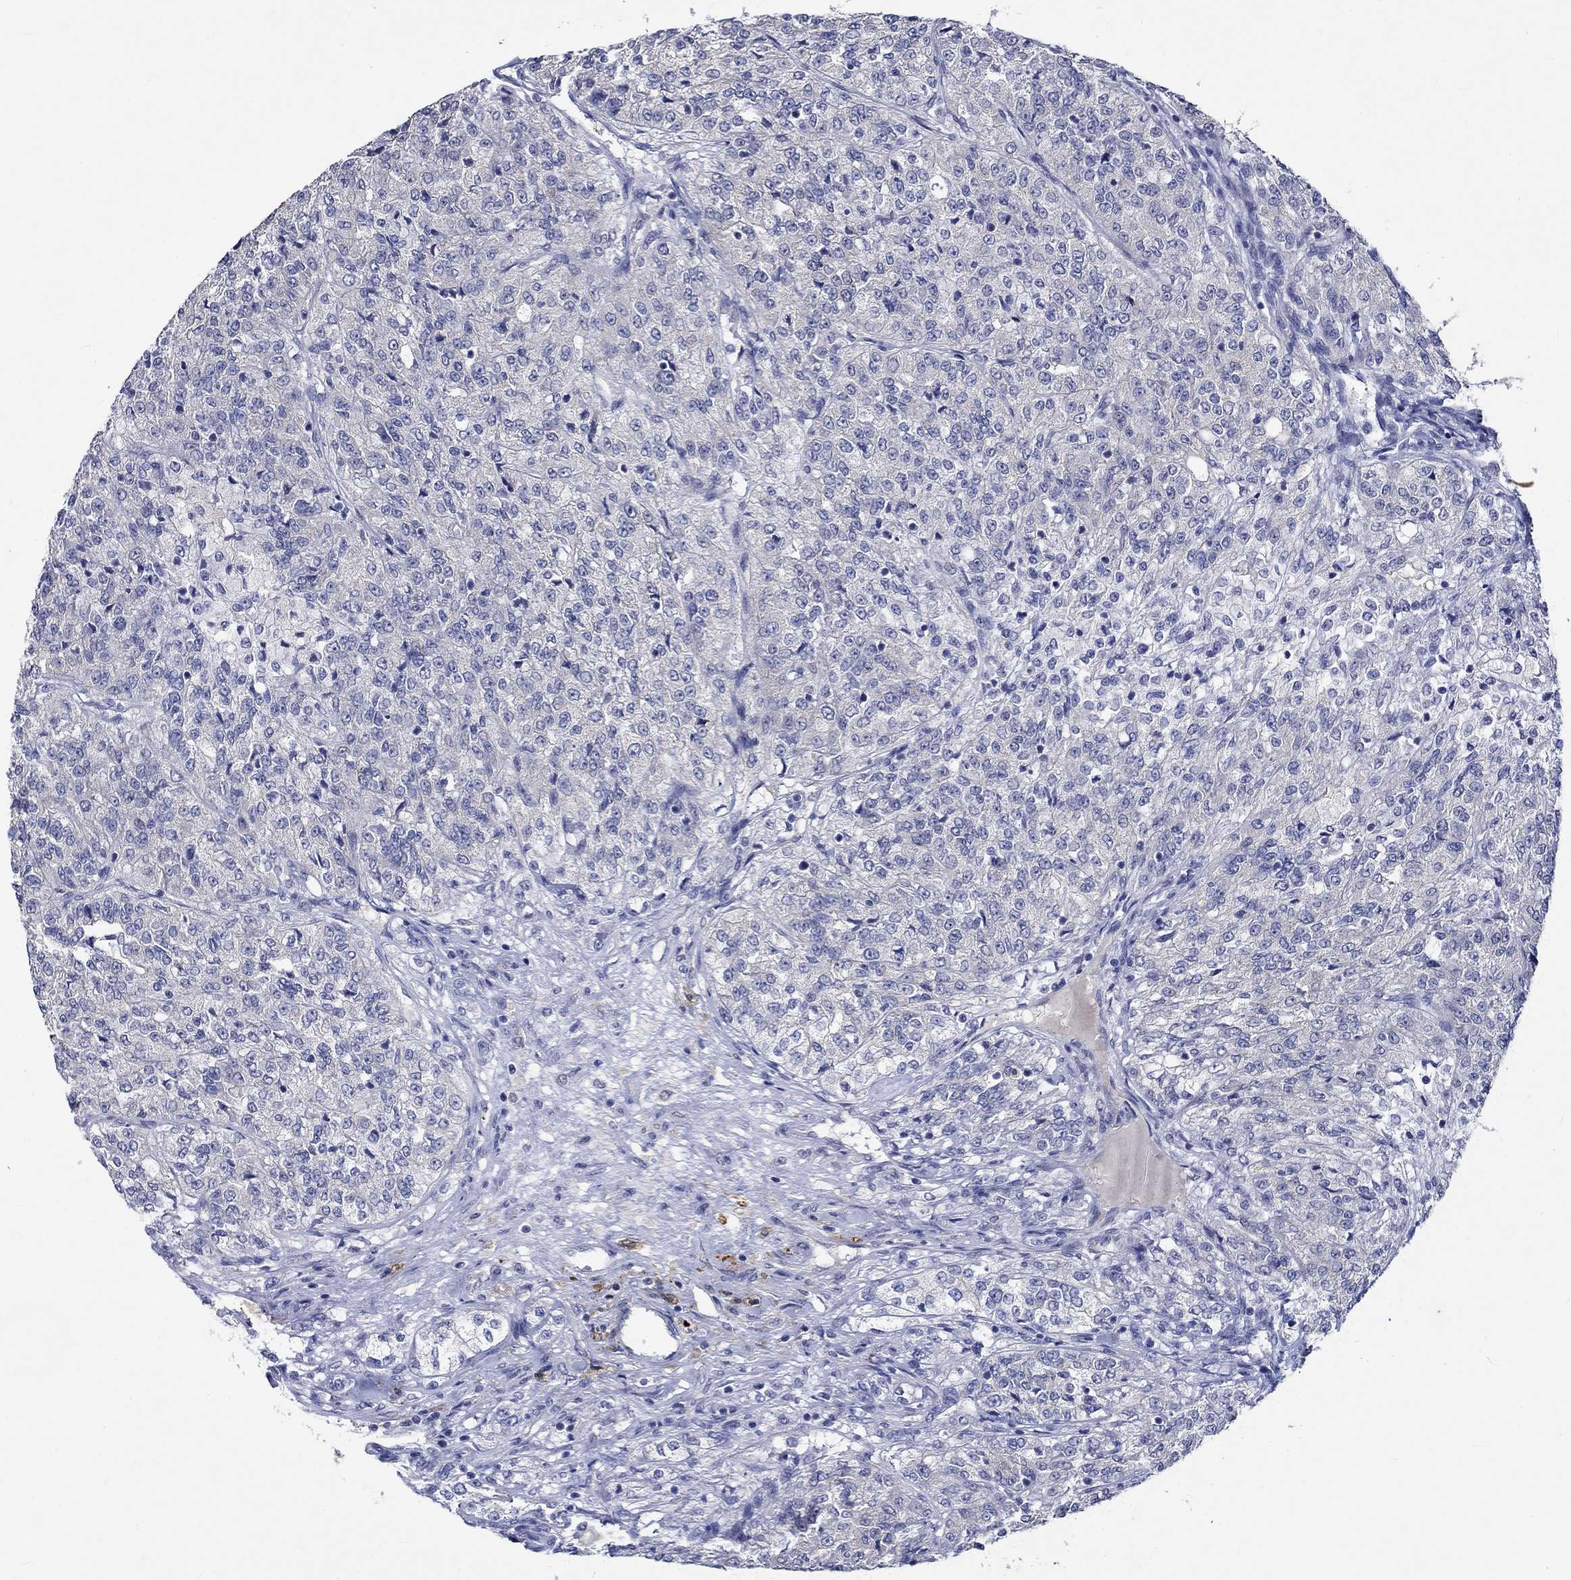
{"staining": {"intensity": "negative", "quantity": "none", "location": "none"}, "tissue": "renal cancer", "cell_type": "Tumor cells", "image_type": "cancer", "snomed": [{"axis": "morphology", "description": "Adenocarcinoma, NOS"}, {"axis": "topography", "description": "Kidney"}], "caption": "This micrograph is of renal cancer stained with IHC to label a protein in brown with the nuclei are counter-stained blue. There is no positivity in tumor cells.", "gene": "DDX3Y", "patient": {"sex": "female", "age": 63}}